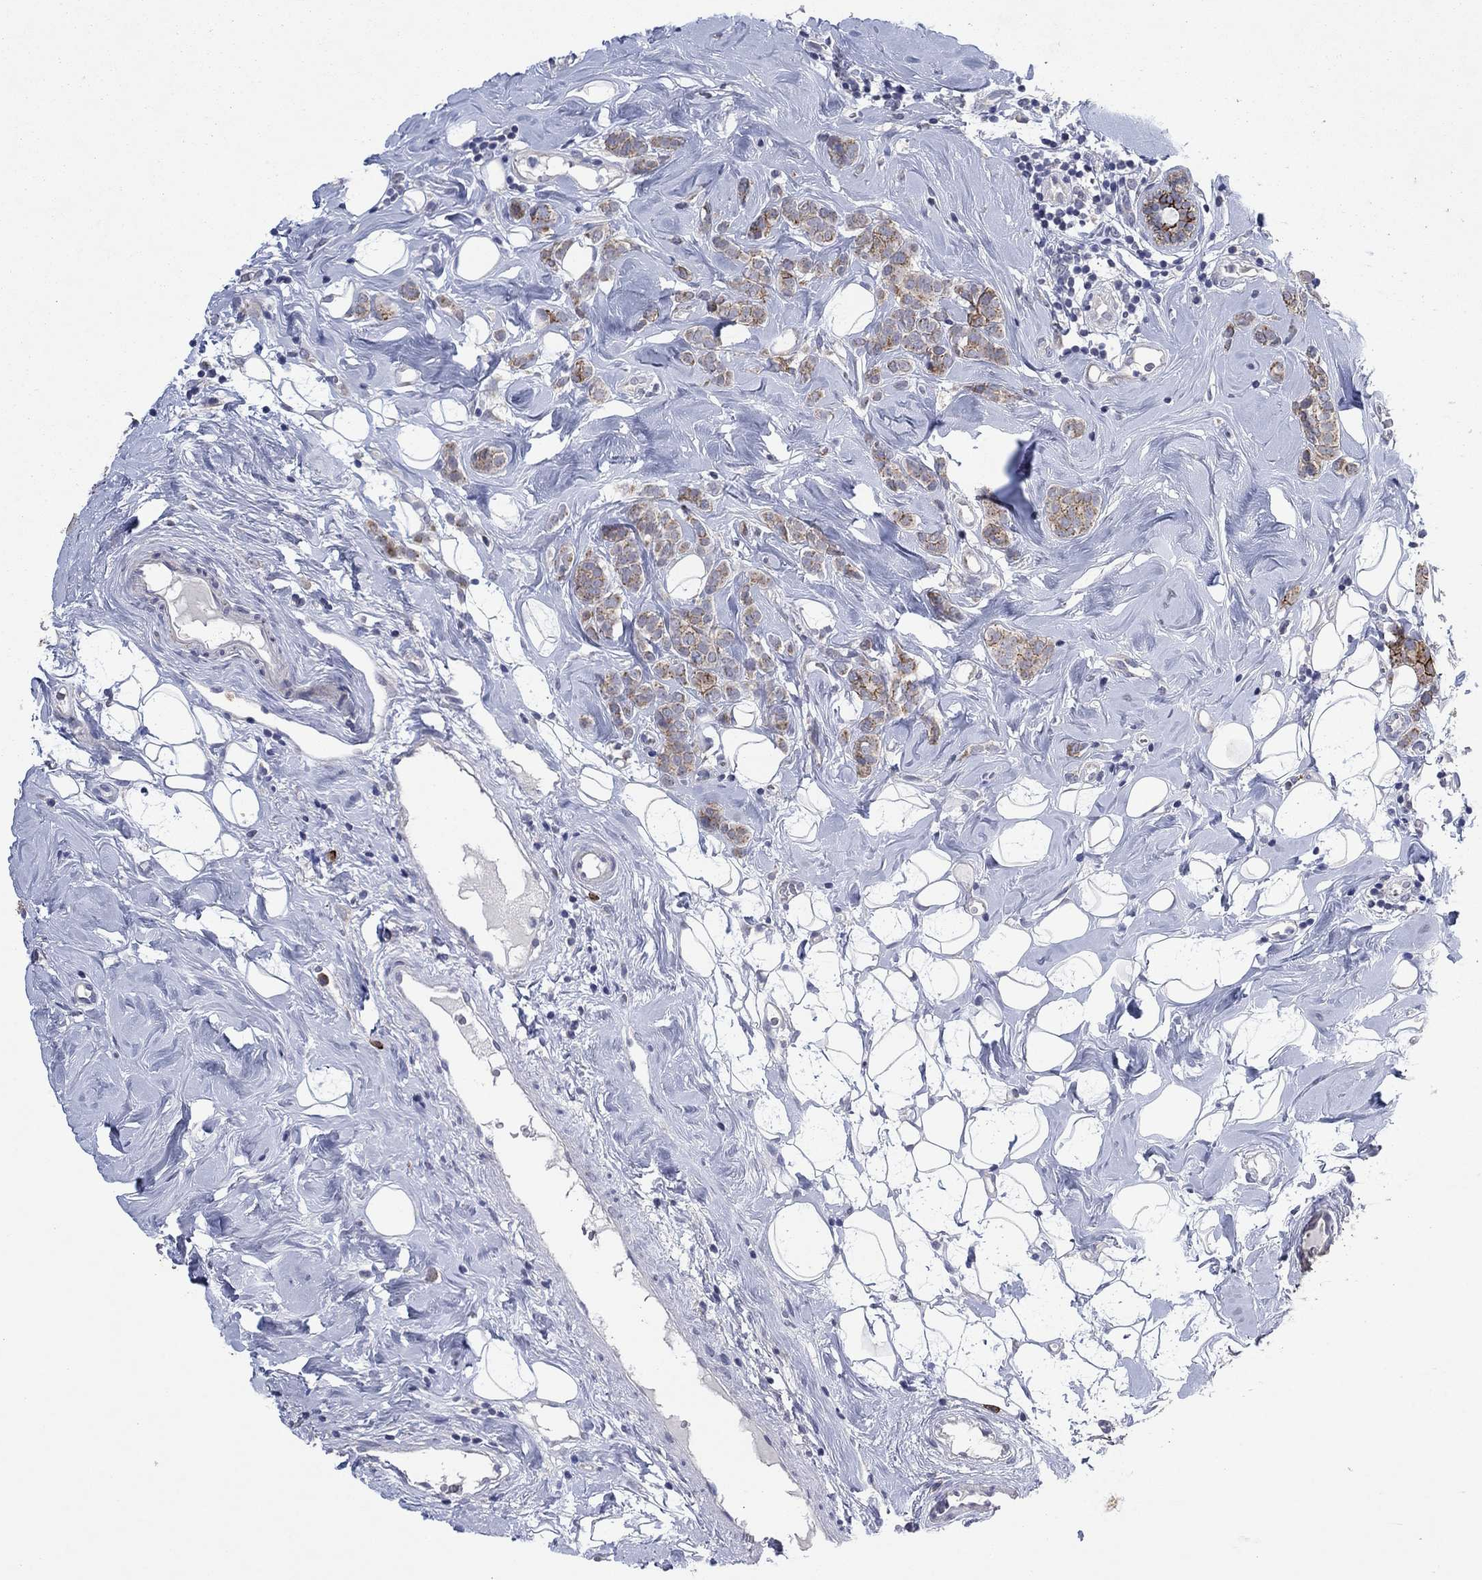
{"staining": {"intensity": "strong", "quantity": "<25%", "location": "cytoplasmic/membranous"}, "tissue": "breast cancer", "cell_type": "Tumor cells", "image_type": "cancer", "snomed": [{"axis": "morphology", "description": "Lobular carcinoma"}, {"axis": "topography", "description": "Breast"}], "caption": "Immunohistochemistry (IHC) (DAB) staining of human breast cancer reveals strong cytoplasmic/membranous protein positivity in approximately <25% of tumor cells.", "gene": "SDC1", "patient": {"sex": "female", "age": 49}}